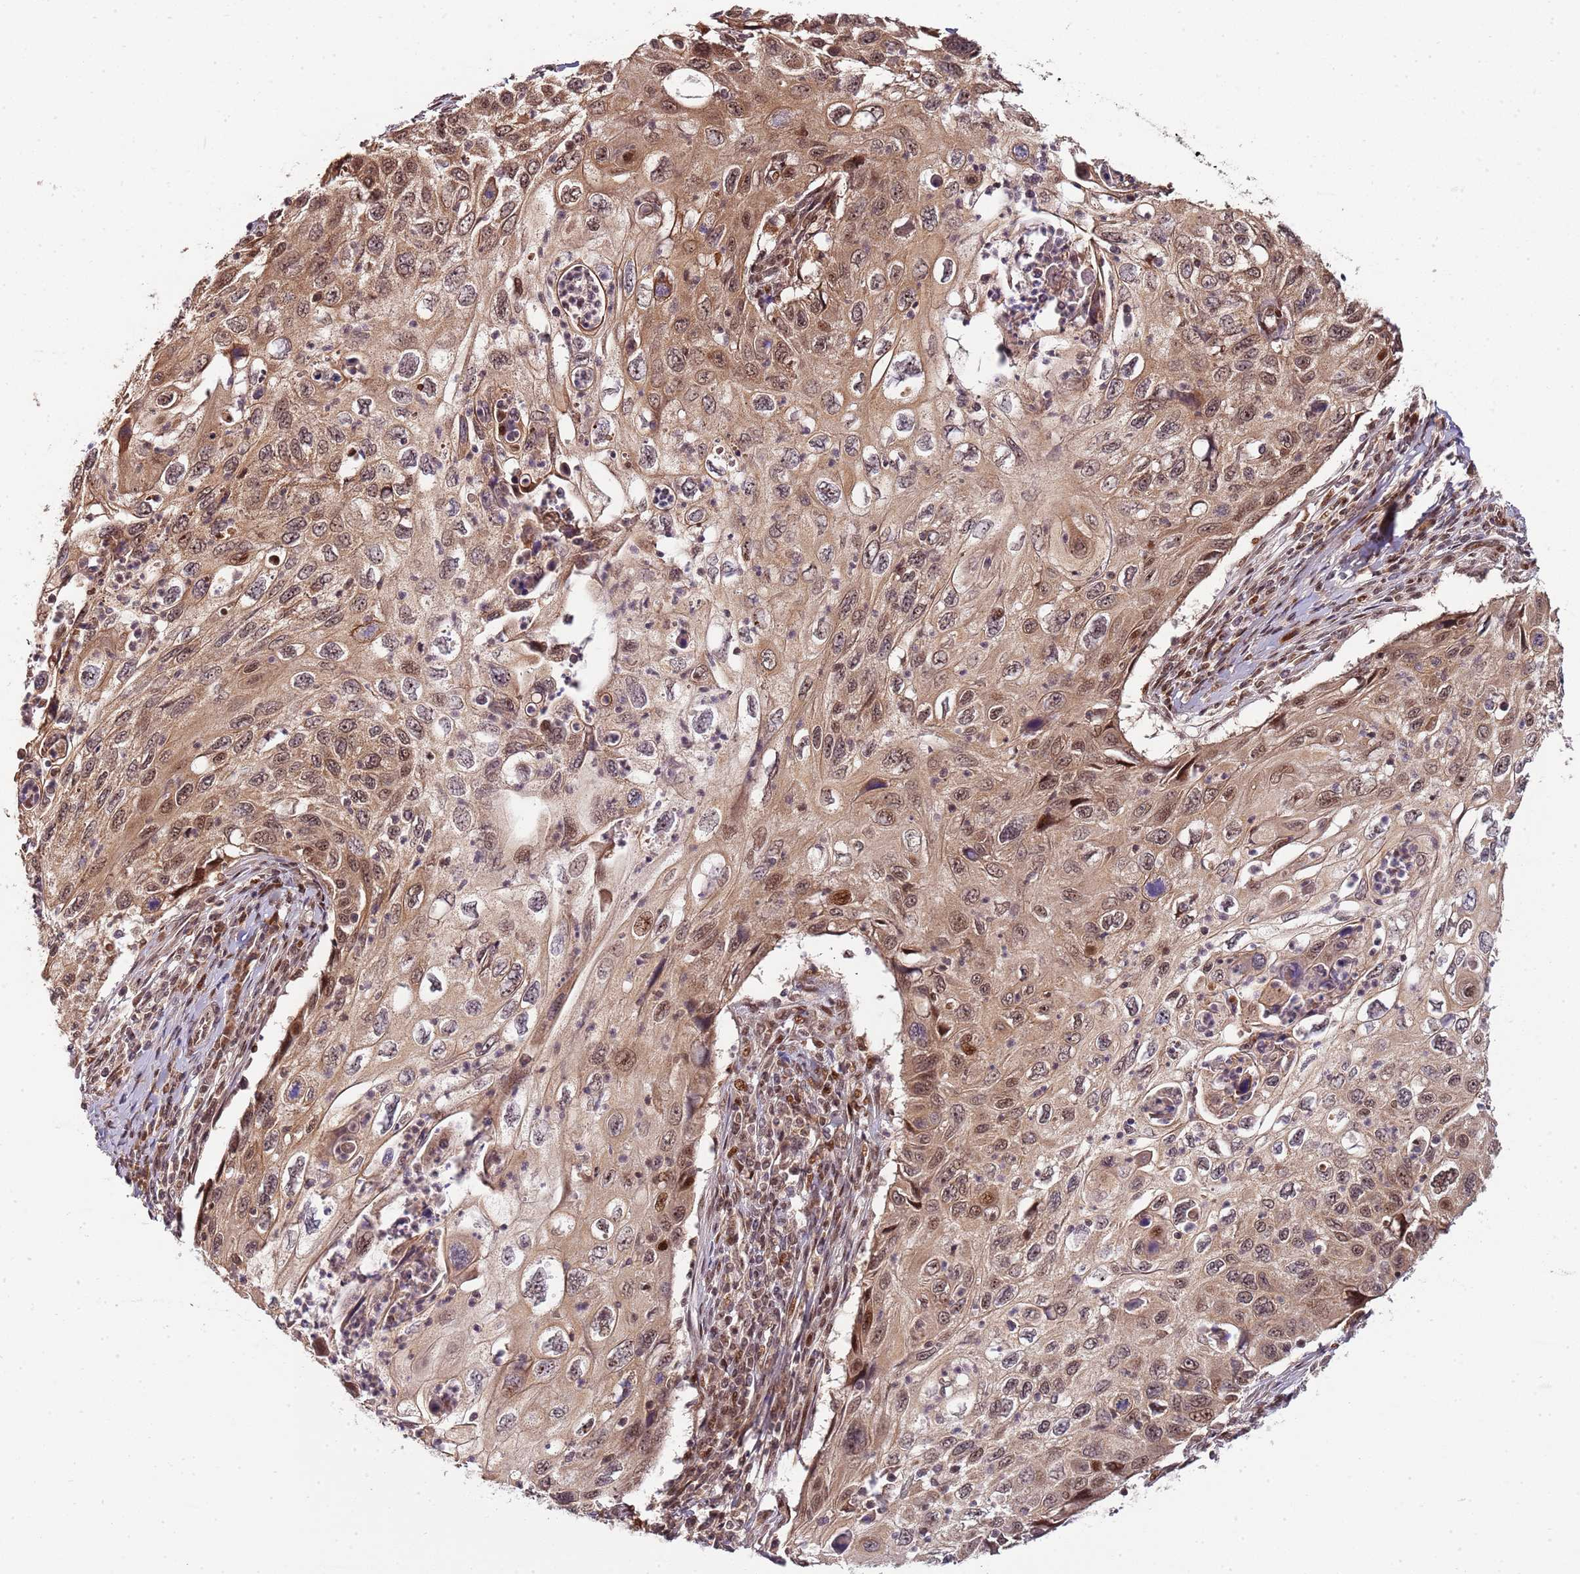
{"staining": {"intensity": "moderate", "quantity": ">75%", "location": "cytoplasmic/membranous,nuclear"}, "tissue": "cervical cancer", "cell_type": "Tumor cells", "image_type": "cancer", "snomed": [{"axis": "morphology", "description": "Squamous cell carcinoma, NOS"}, {"axis": "topography", "description": "Cervix"}], "caption": "IHC of cervical cancer (squamous cell carcinoma) demonstrates medium levels of moderate cytoplasmic/membranous and nuclear staining in about >75% of tumor cells.", "gene": "EDC3", "patient": {"sex": "female", "age": 70}}